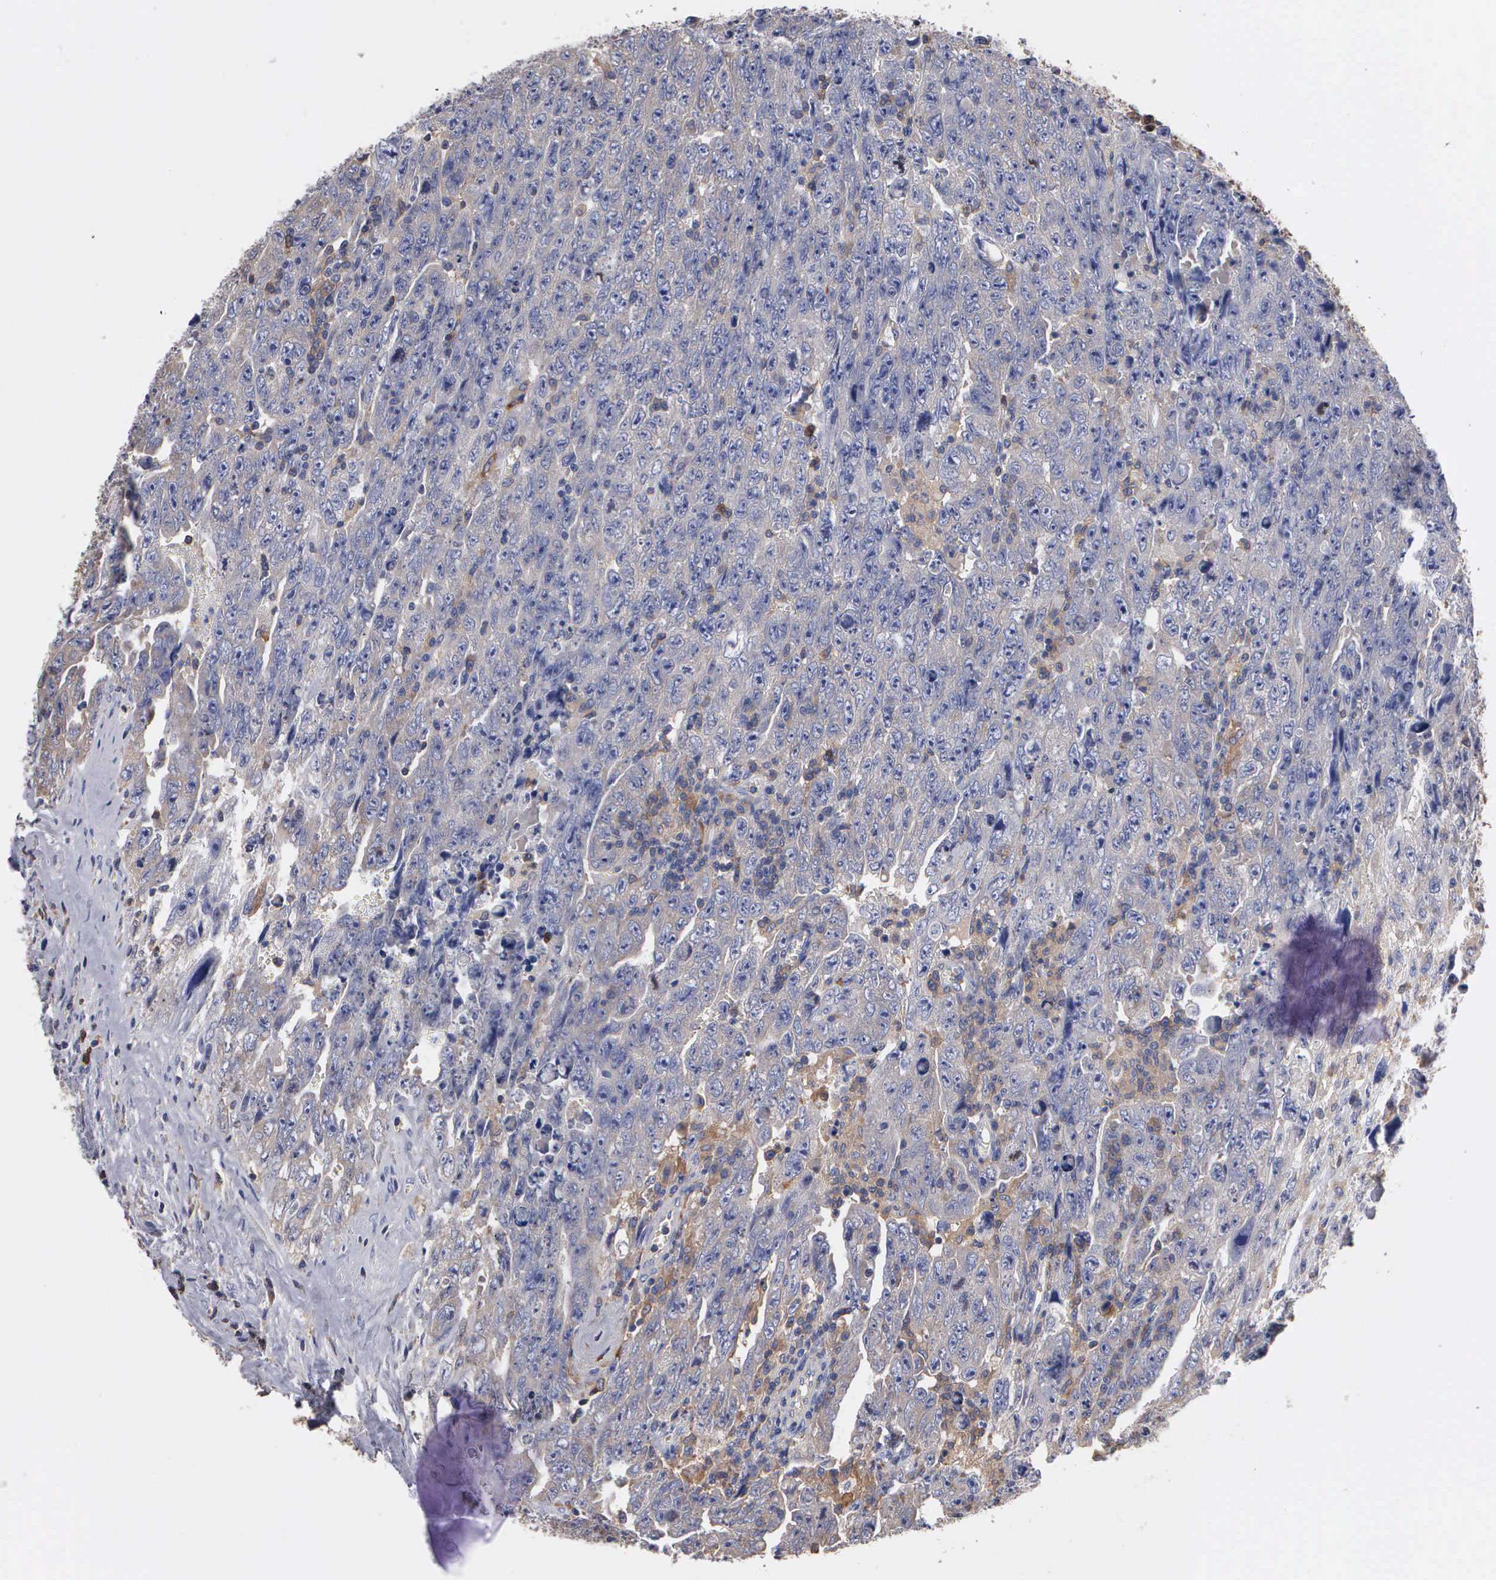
{"staining": {"intensity": "weak", "quantity": "25%-75%", "location": "cytoplasmic/membranous"}, "tissue": "testis cancer", "cell_type": "Tumor cells", "image_type": "cancer", "snomed": [{"axis": "morphology", "description": "Carcinoma, Embryonal, NOS"}, {"axis": "topography", "description": "Testis"}], "caption": "Immunohistochemistry (IHC) photomicrograph of testis cancer (embryonal carcinoma) stained for a protein (brown), which reveals low levels of weak cytoplasmic/membranous positivity in approximately 25%-75% of tumor cells.", "gene": "G6PD", "patient": {"sex": "male", "age": 28}}